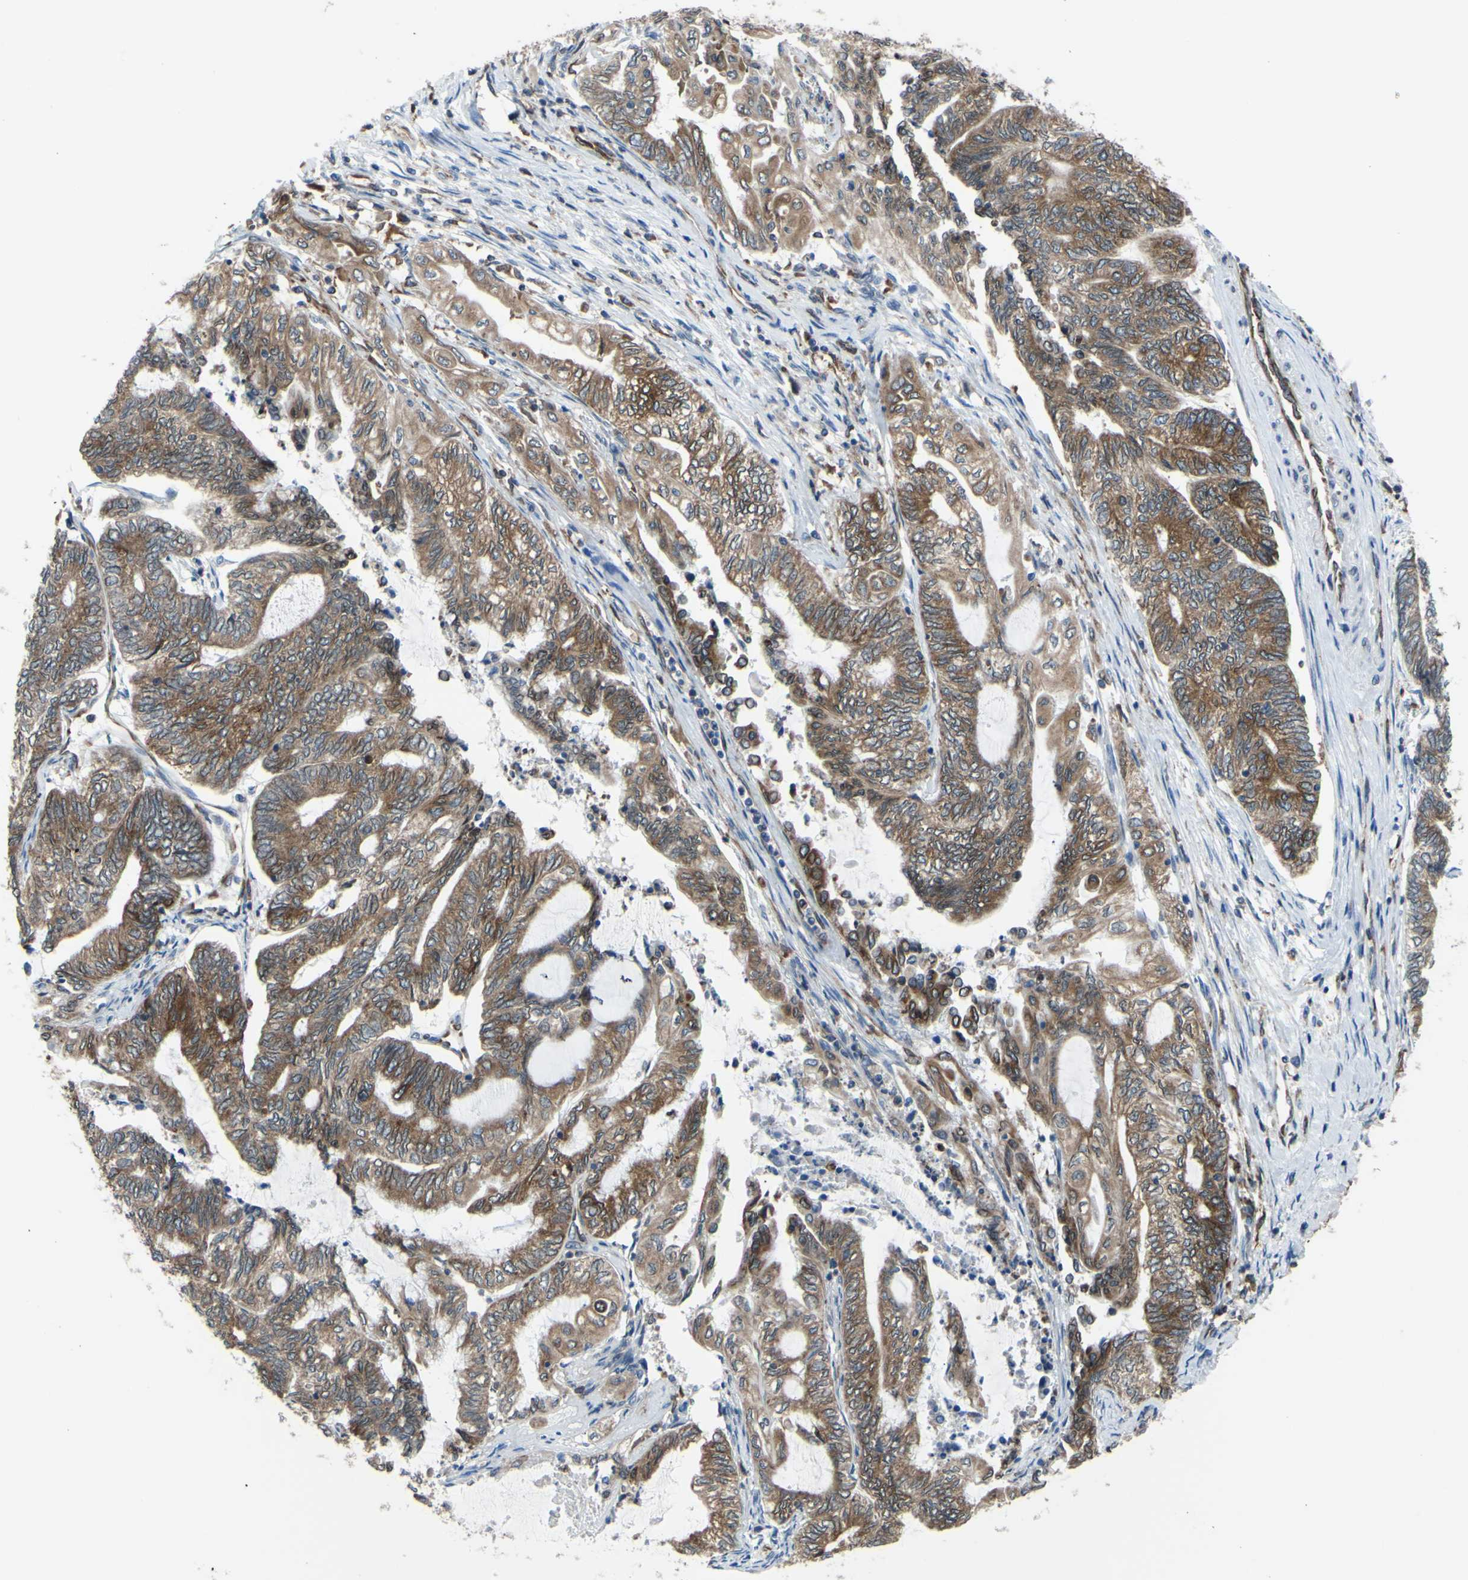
{"staining": {"intensity": "moderate", "quantity": ">75%", "location": "cytoplasmic/membranous"}, "tissue": "endometrial cancer", "cell_type": "Tumor cells", "image_type": "cancer", "snomed": [{"axis": "morphology", "description": "Adenocarcinoma, NOS"}, {"axis": "topography", "description": "Uterus"}, {"axis": "topography", "description": "Endometrium"}], "caption": "Tumor cells demonstrate medium levels of moderate cytoplasmic/membranous positivity in approximately >75% of cells in endometrial adenocarcinoma. (Brightfield microscopy of DAB IHC at high magnification).", "gene": "MGST2", "patient": {"sex": "female", "age": 70}}